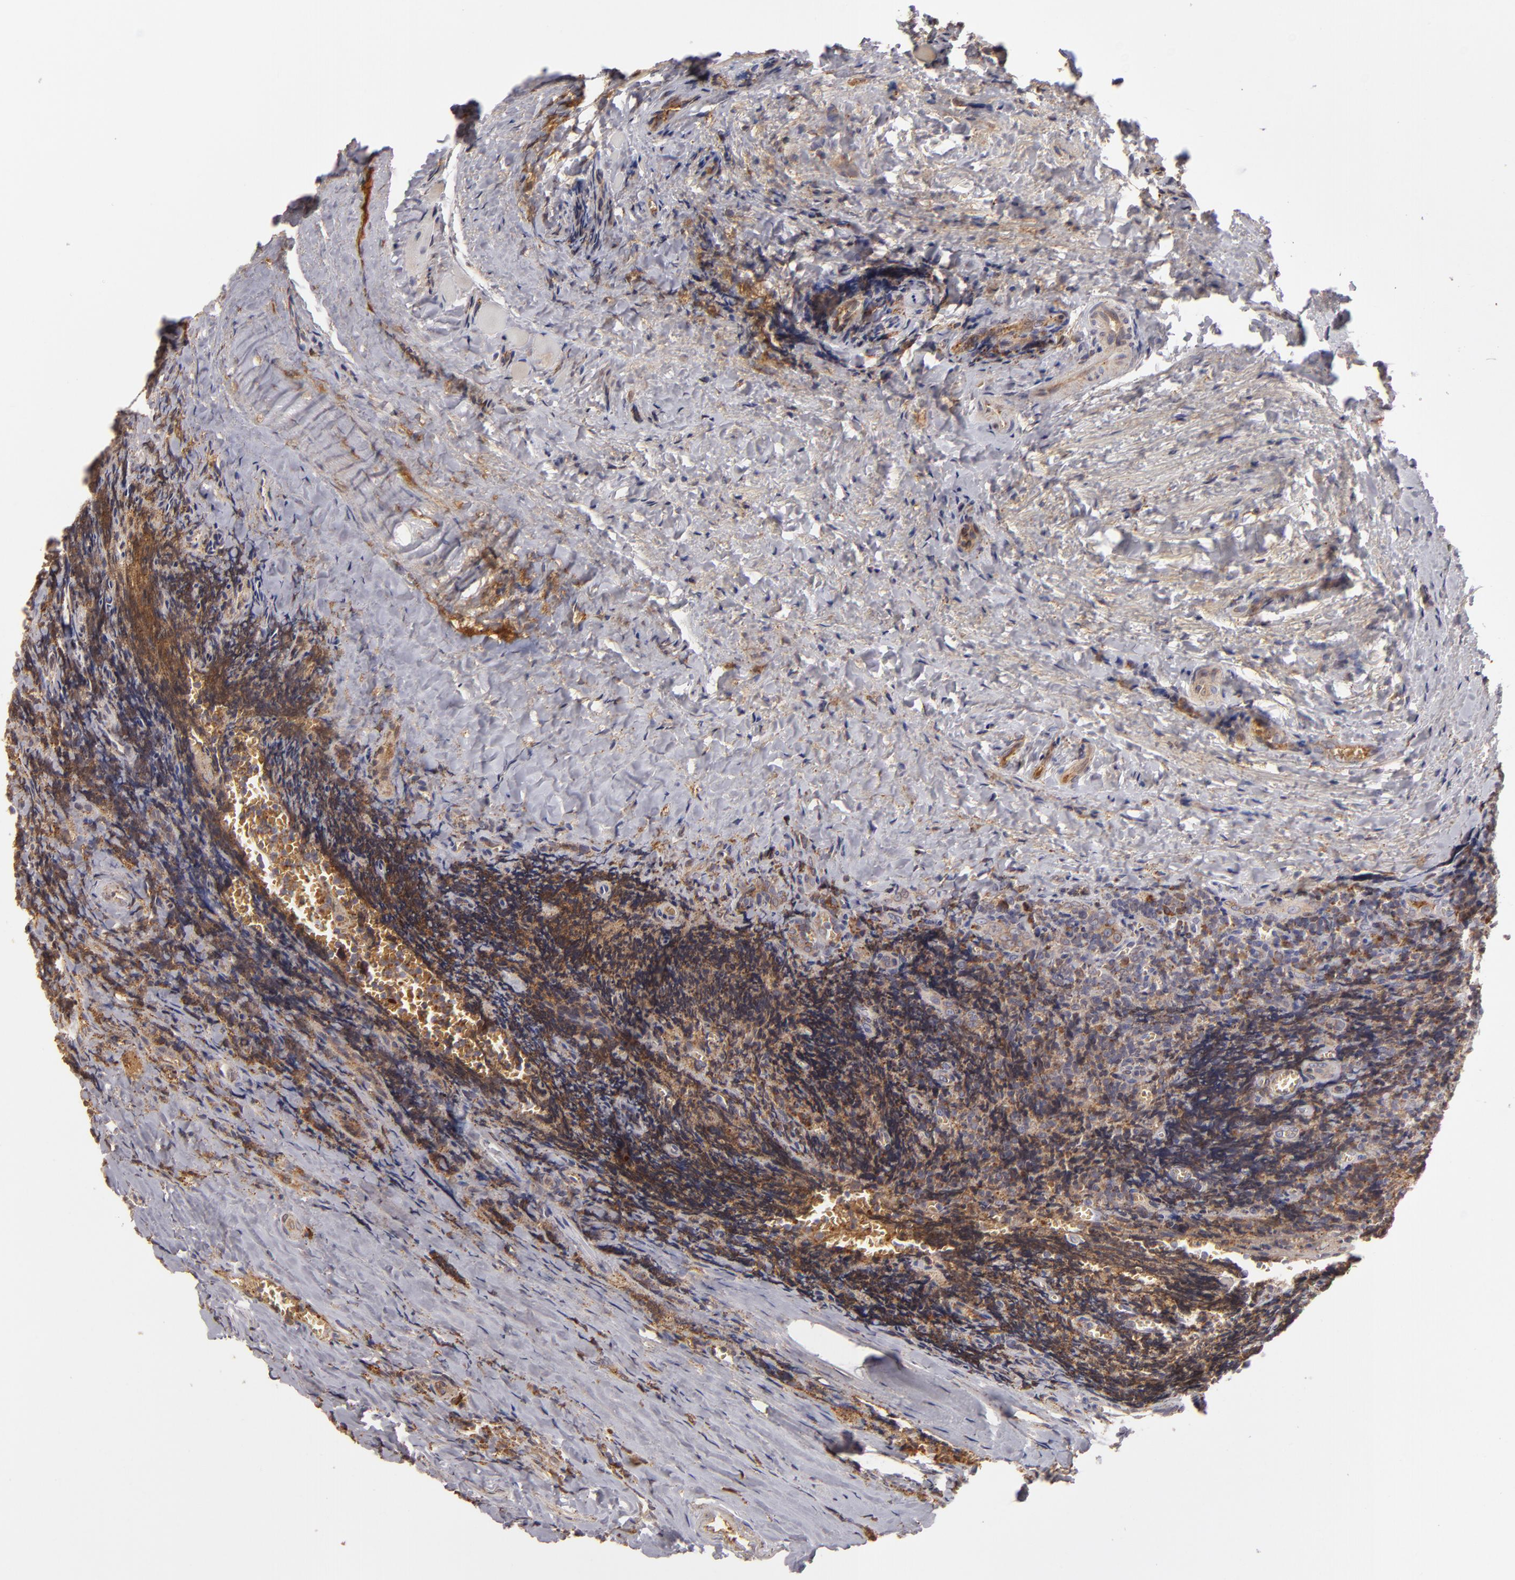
{"staining": {"intensity": "negative", "quantity": "none", "location": "none"}, "tissue": "tonsil", "cell_type": "Germinal center cells", "image_type": "normal", "snomed": [{"axis": "morphology", "description": "Normal tissue, NOS"}, {"axis": "topography", "description": "Tonsil"}], "caption": "DAB (3,3'-diaminobenzidine) immunohistochemical staining of normal tonsil shows no significant positivity in germinal center cells. Nuclei are stained in blue.", "gene": "CFB", "patient": {"sex": "male", "age": 20}}